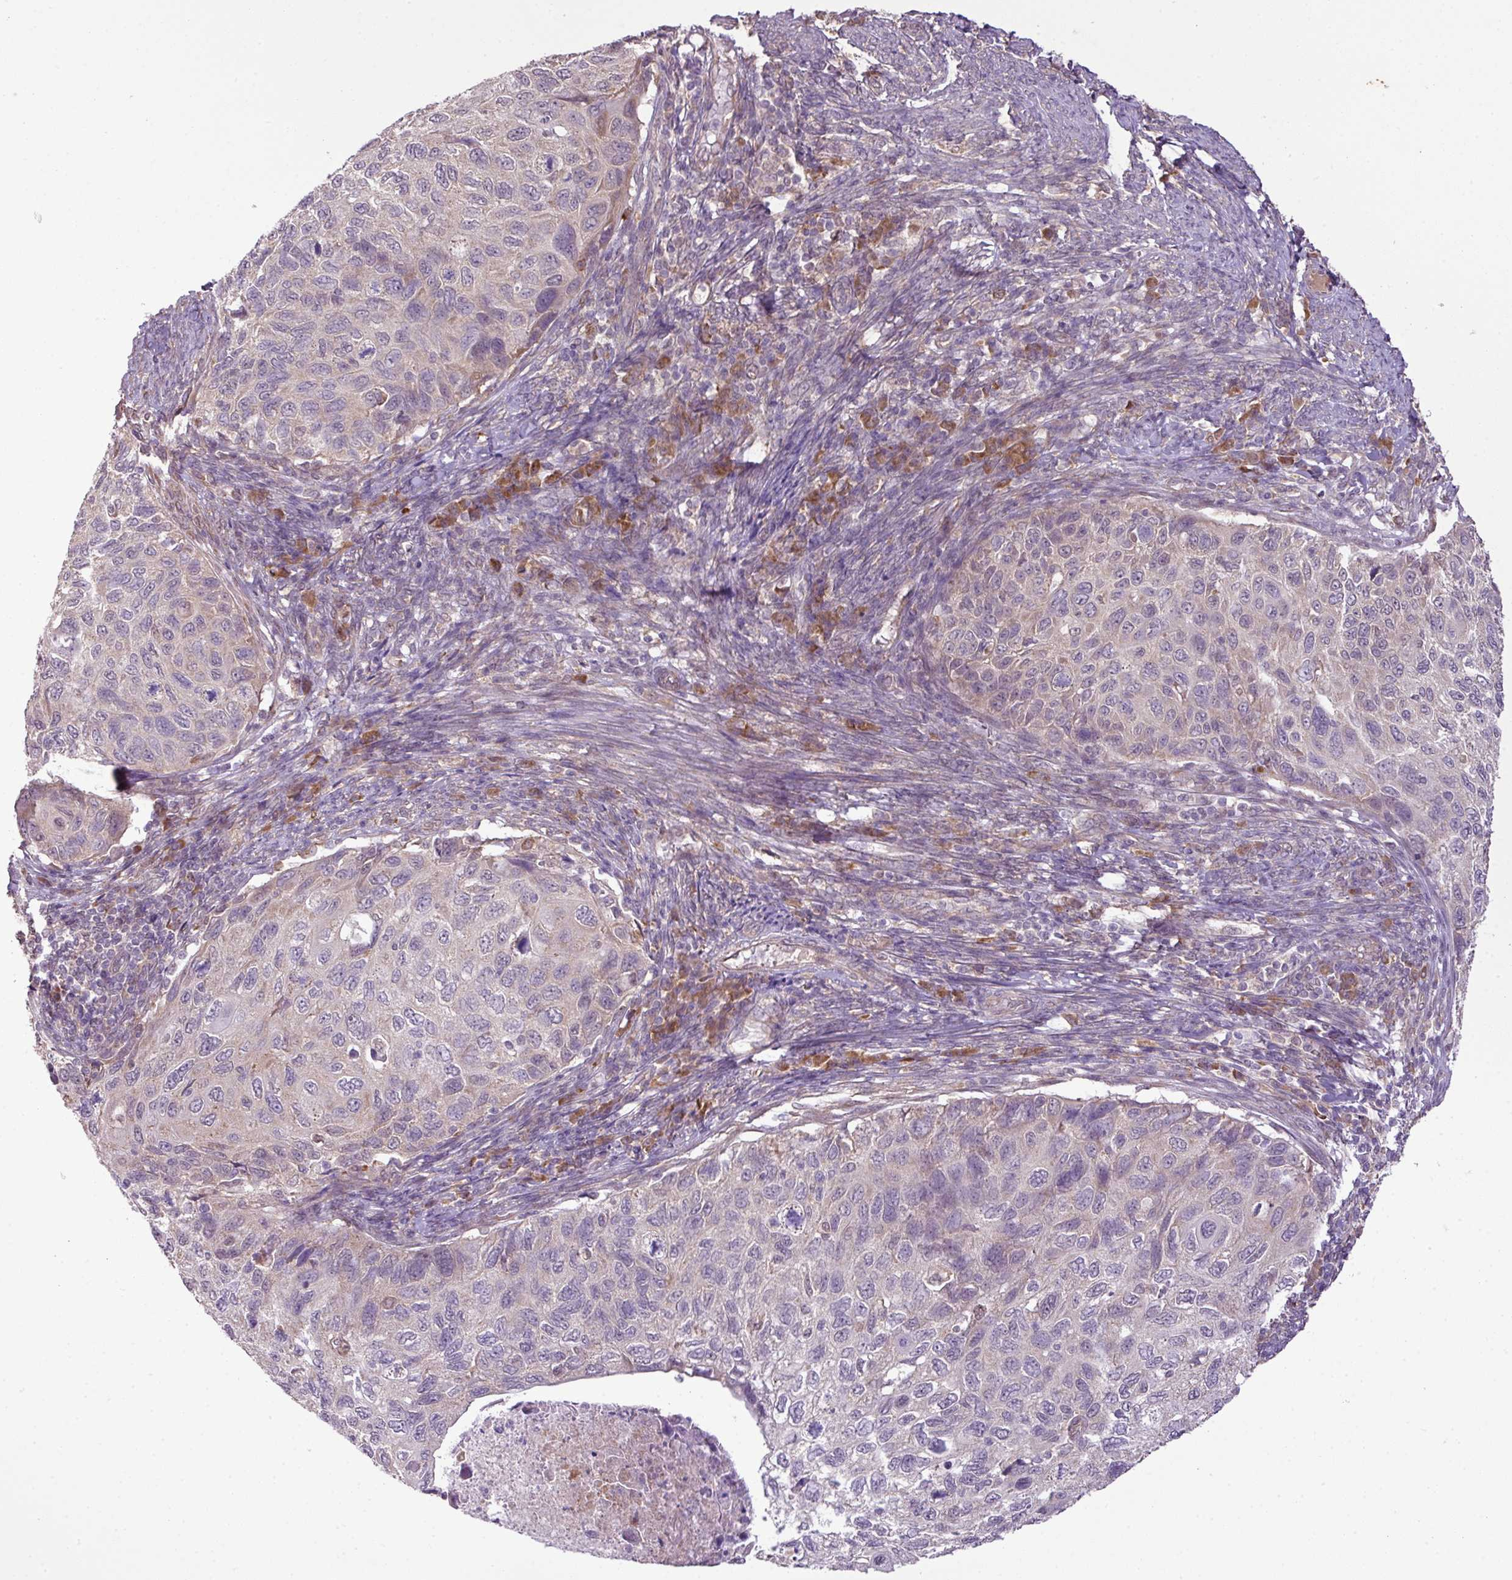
{"staining": {"intensity": "weak", "quantity": "<25%", "location": "cytoplasmic/membranous"}, "tissue": "cervical cancer", "cell_type": "Tumor cells", "image_type": "cancer", "snomed": [{"axis": "morphology", "description": "Squamous cell carcinoma, NOS"}, {"axis": "topography", "description": "Cervix"}], "caption": "Immunohistochemistry of human squamous cell carcinoma (cervical) displays no staining in tumor cells.", "gene": "DNAAF4", "patient": {"sex": "female", "age": 70}}